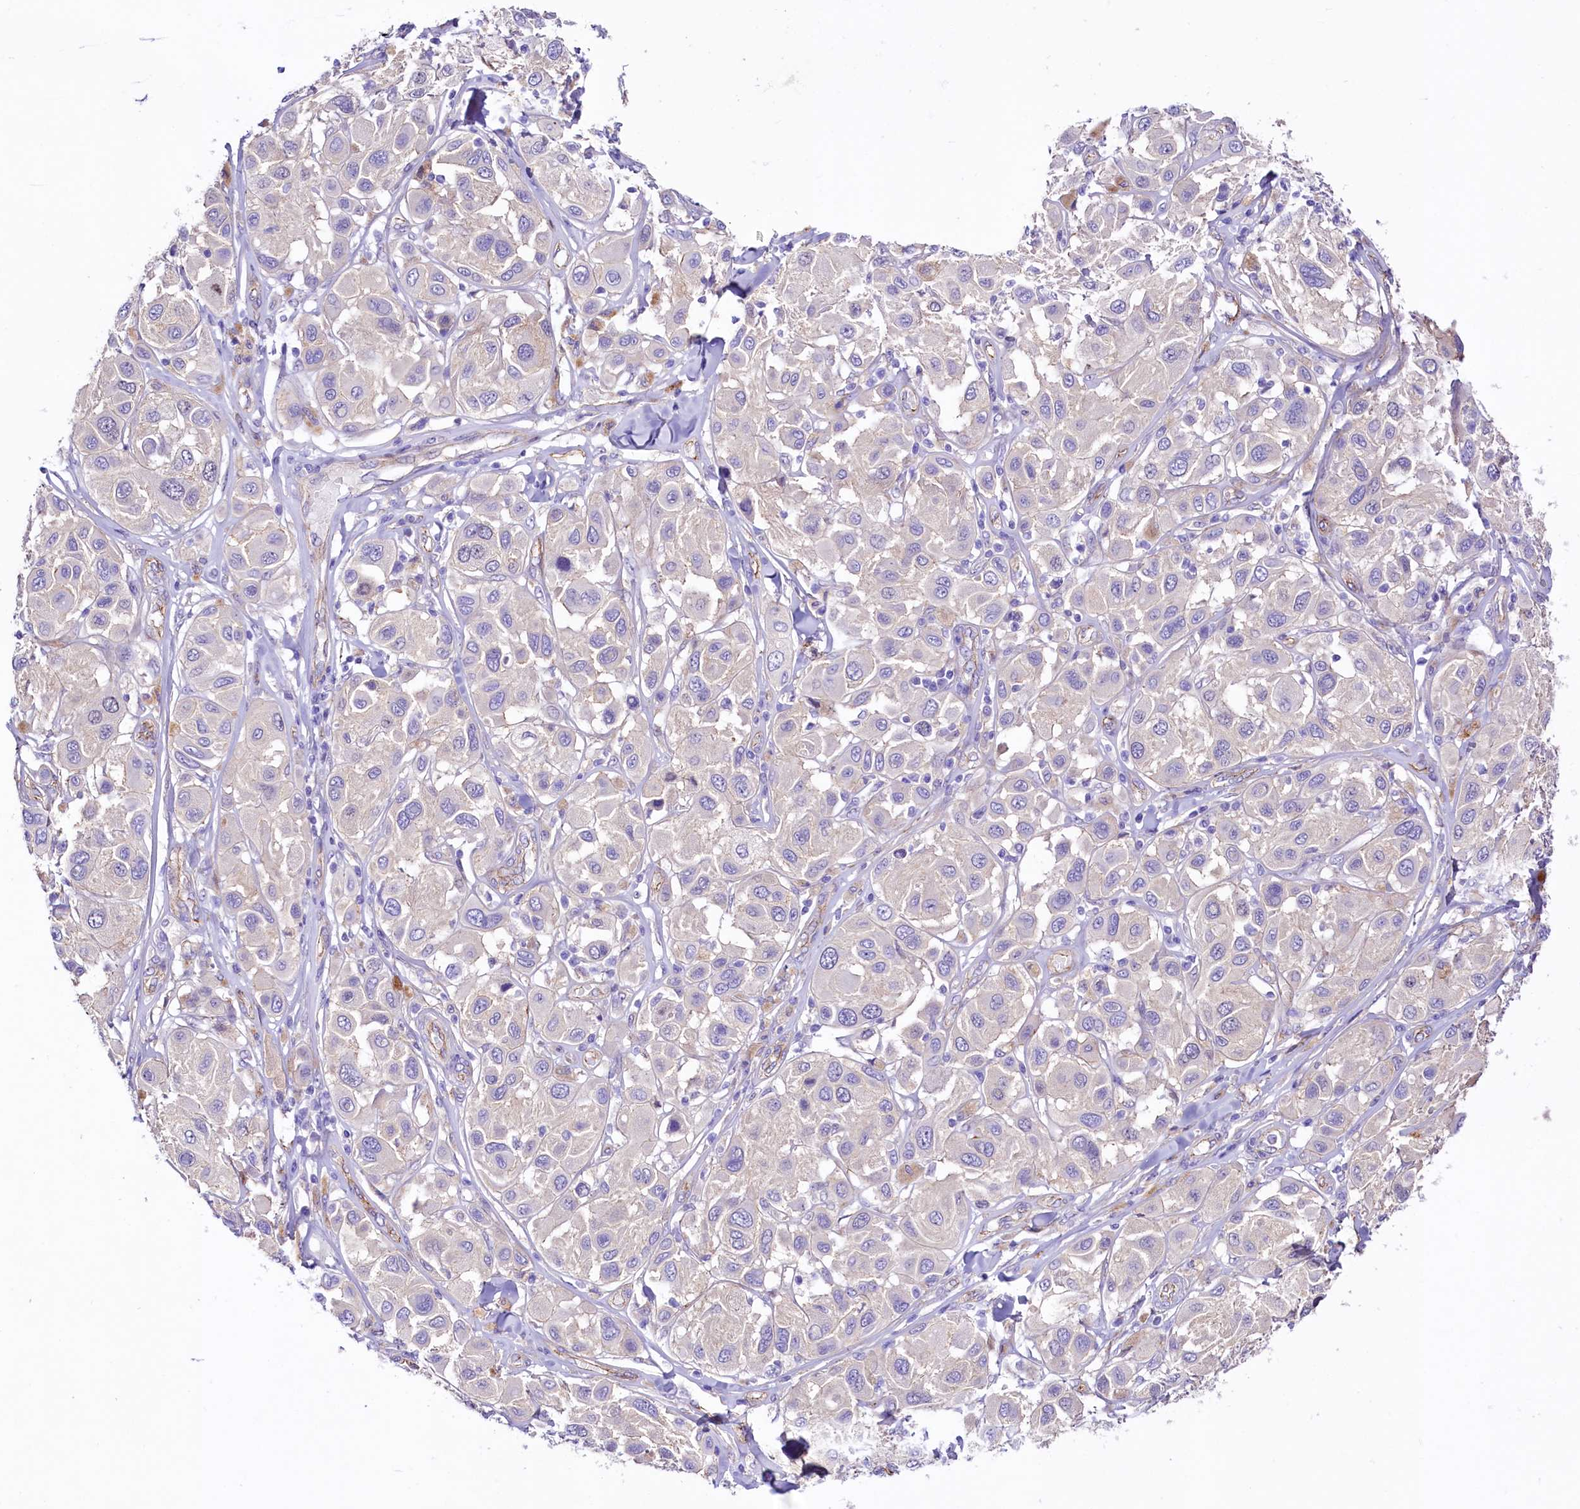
{"staining": {"intensity": "negative", "quantity": "none", "location": "none"}, "tissue": "melanoma", "cell_type": "Tumor cells", "image_type": "cancer", "snomed": [{"axis": "morphology", "description": "Malignant melanoma, Metastatic site"}, {"axis": "topography", "description": "Skin"}], "caption": "The histopathology image demonstrates no significant positivity in tumor cells of melanoma.", "gene": "SLF1", "patient": {"sex": "male", "age": 41}}